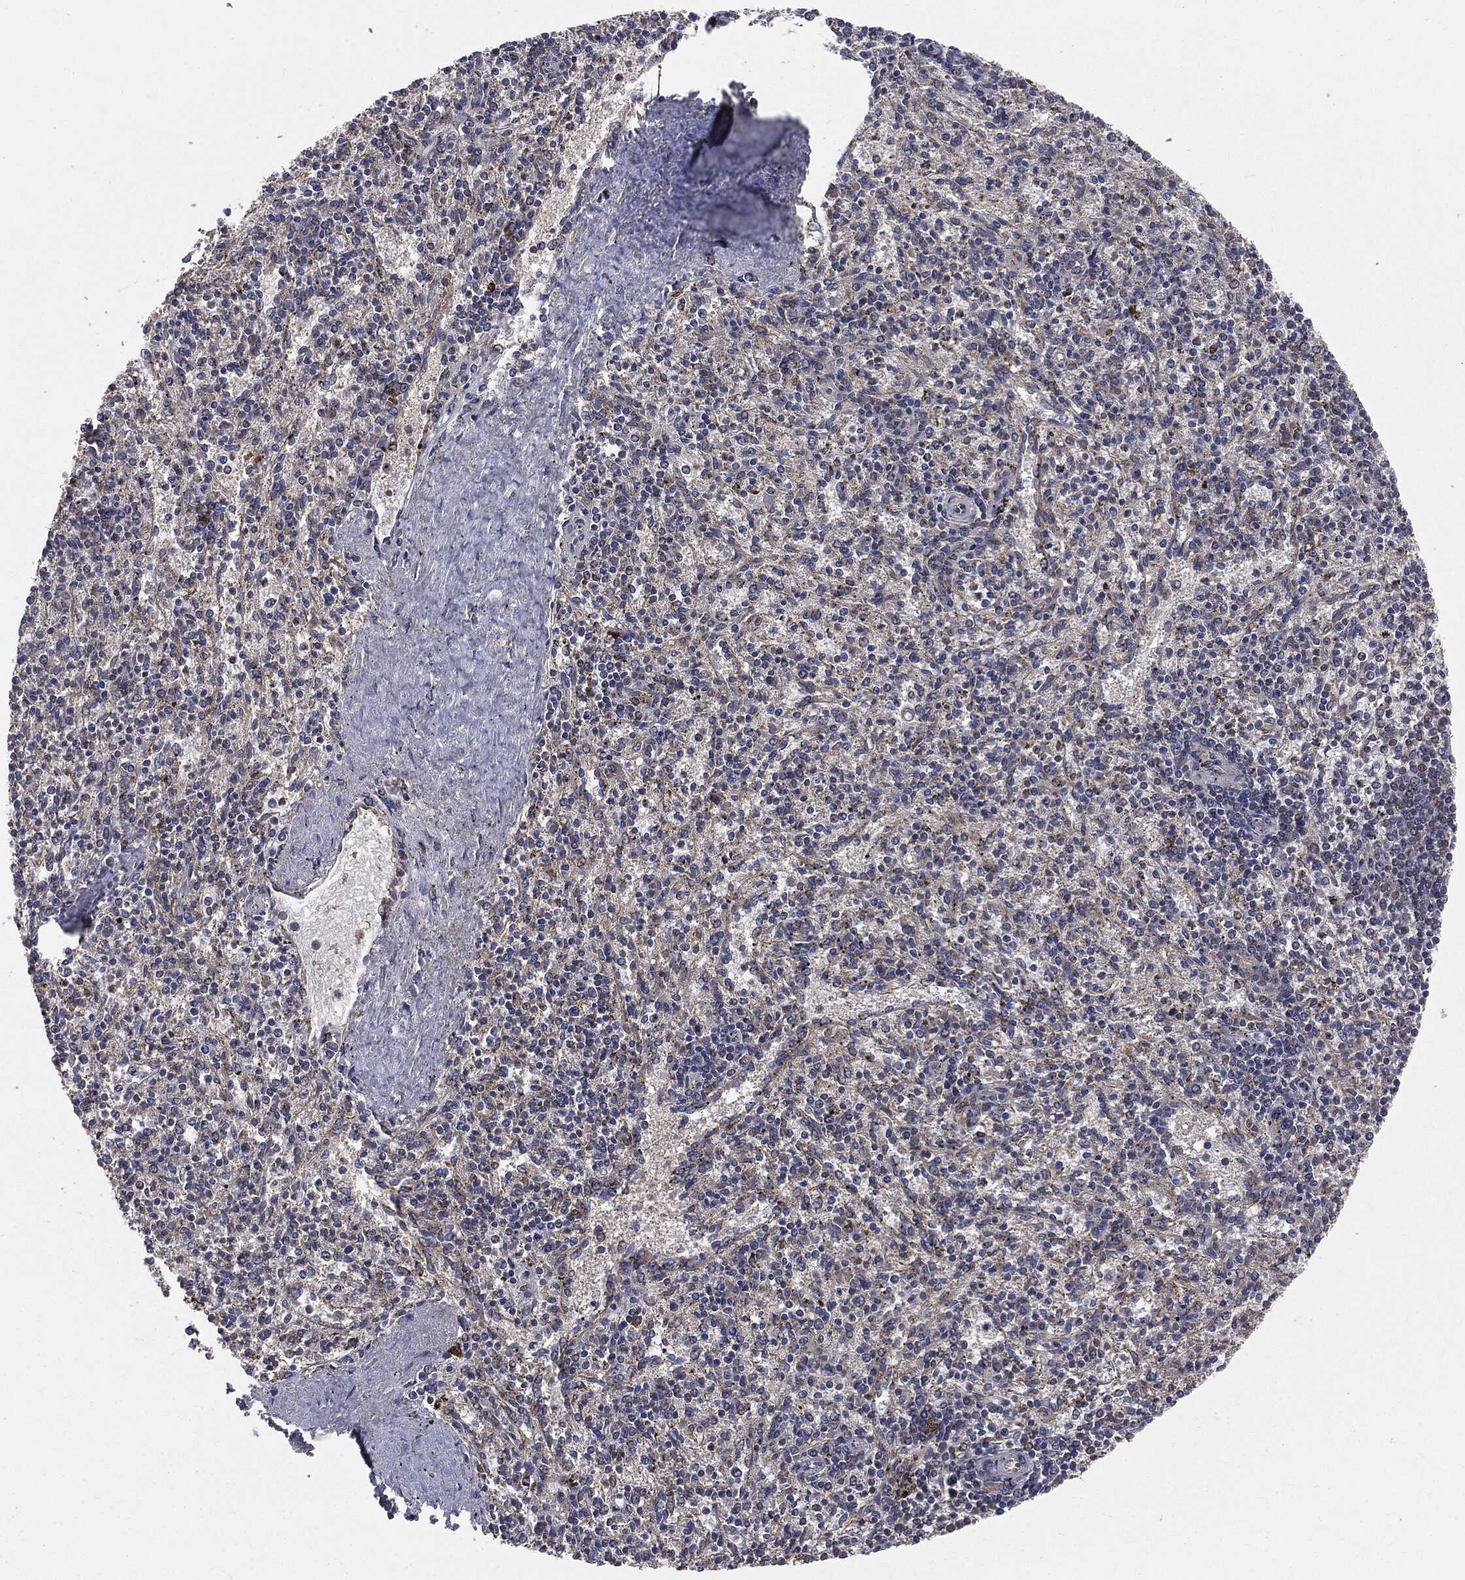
{"staining": {"intensity": "weak", "quantity": "<25%", "location": "cytoplasmic/membranous"}, "tissue": "spleen", "cell_type": "Cells in red pulp", "image_type": "normal", "snomed": [{"axis": "morphology", "description": "Normal tissue, NOS"}, {"axis": "topography", "description": "Spleen"}], "caption": "Immunohistochemistry (IHC) histopathology image of unremarkable spleen: human spleen stained with DAB exhibits no significant protein expression in cells in red pulp. (Stains: DAB (3,3'-diaminobenzidine) immunohistochemistry (IHC) with hematoxylin counter stain, Microscopy: brightfield microscopy at high magnification).", "gene": "PLOD3", "patient": {"sex": "female", "age": 37}}